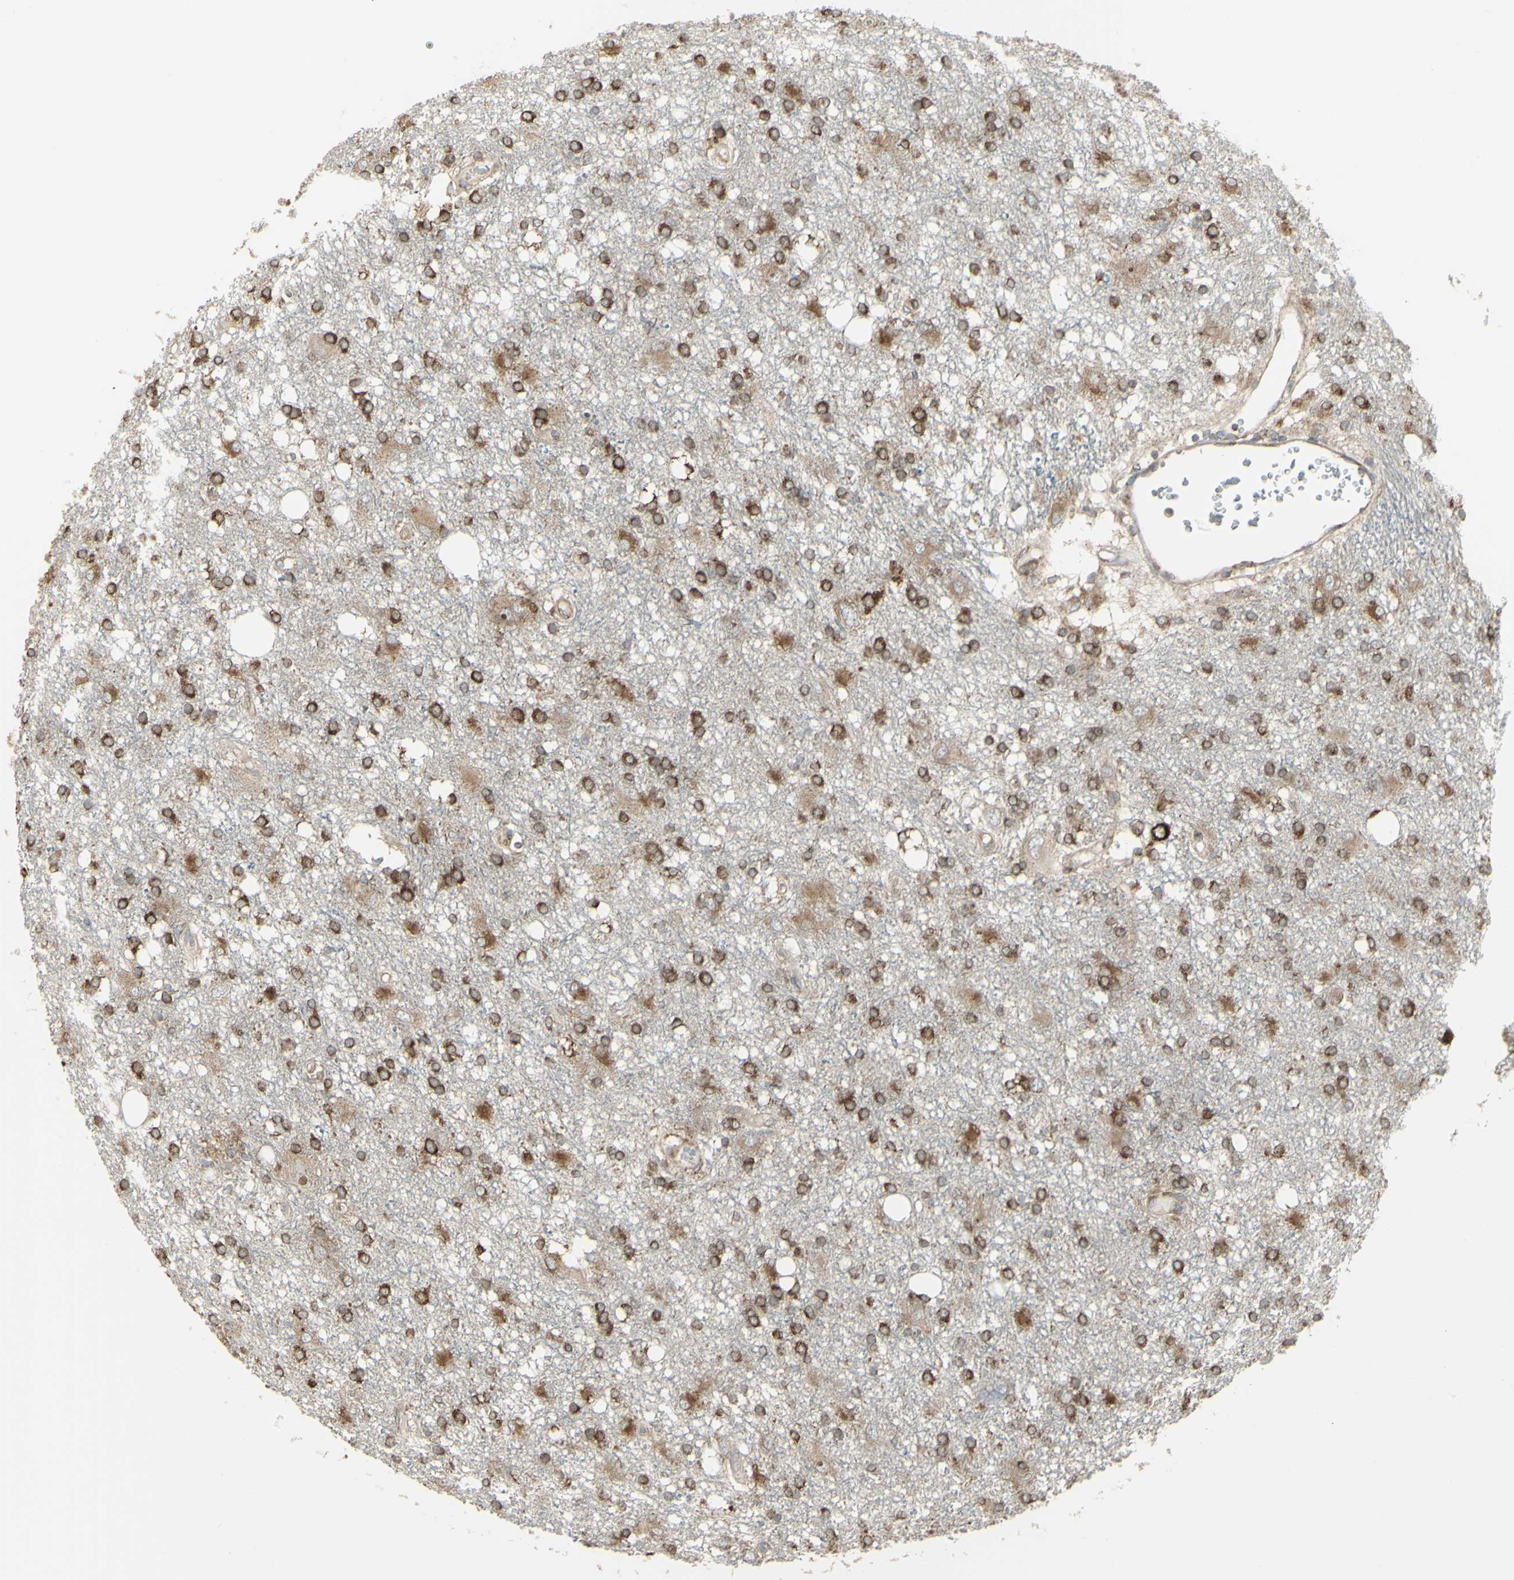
{"staining": {"intensity": "strong", "quantity": ">75%", "location": "cytoplasmic/membranous"}, "tissue": "glioma", "cell_type": "Tumor cells", "image_type": "cancer", "snomed": [{"axis": "morphology", "description": "Glioma, malignant, High grade"}, {"axis": "topography", "description": "Brain"}], "caption": "The photomicrograph exhibits staining of malignant glioma (high-grade), revealing strong cytoplasmic/membranous protein staining (brown color) within tumor cells.", "gene": "FKBP3", "patient": {"sex": "female", "age": 59}}